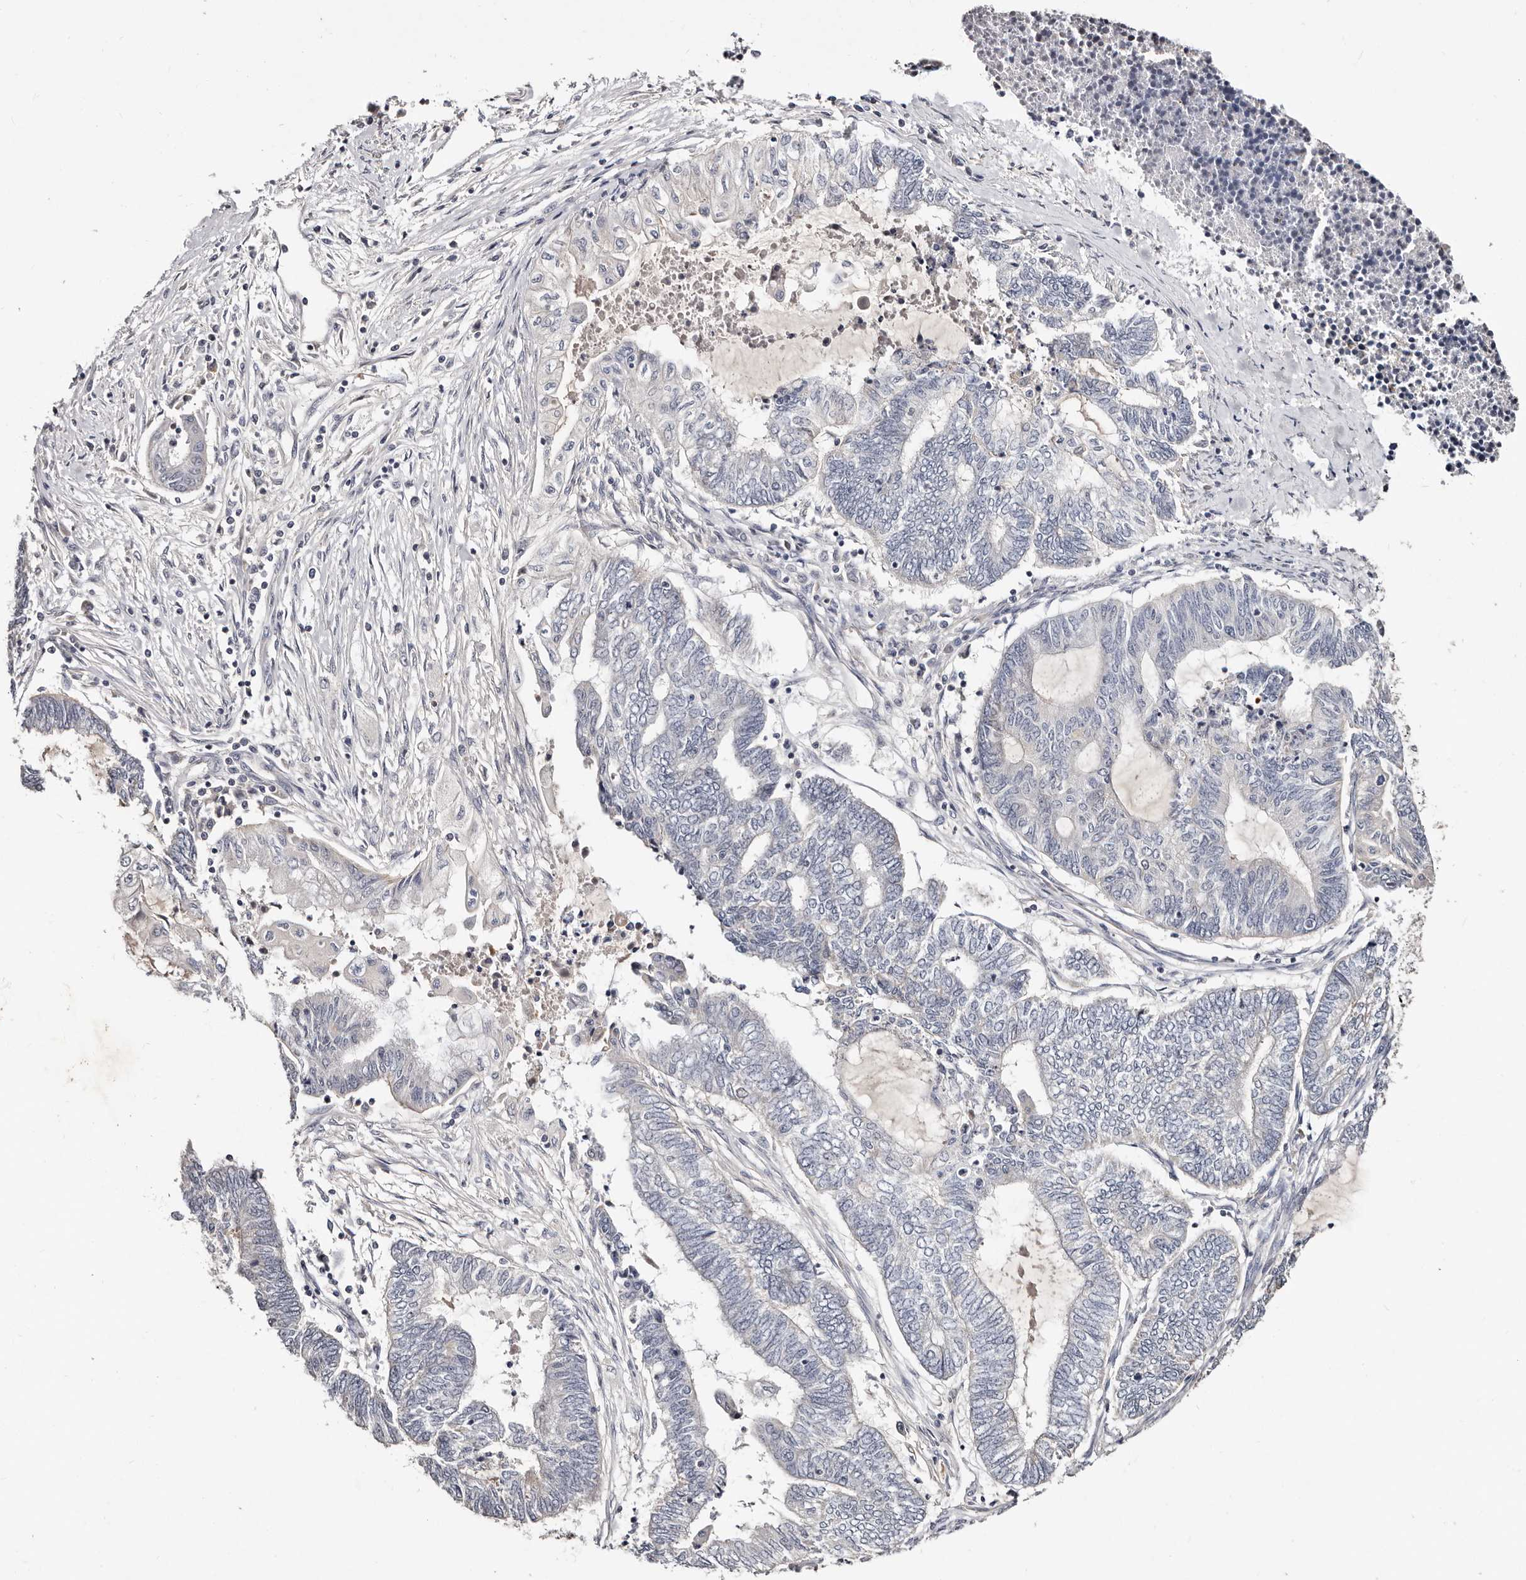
{"staining": {"intensity": "negative", "quantity": "none", "location": "none"}, "tissue": "endometrial cancer", "cell_type": "Tumor cells", "image_type": "cancer", "snomed": [{"axis": "morphology", "description": "Adenocarcinoma, NOS"}, {"axis": "topography", "description": "Uterus"}, {"axis": "topography", "description": "Endometrium"}], "caption": "DAB (3,3'-diaminobenzidine) immunohistochemical staining of human endometrial cancer displays no significant expression in tumor cells.", "gene": "MRPS33", "patient": {"sex": "female", "age": 70}}